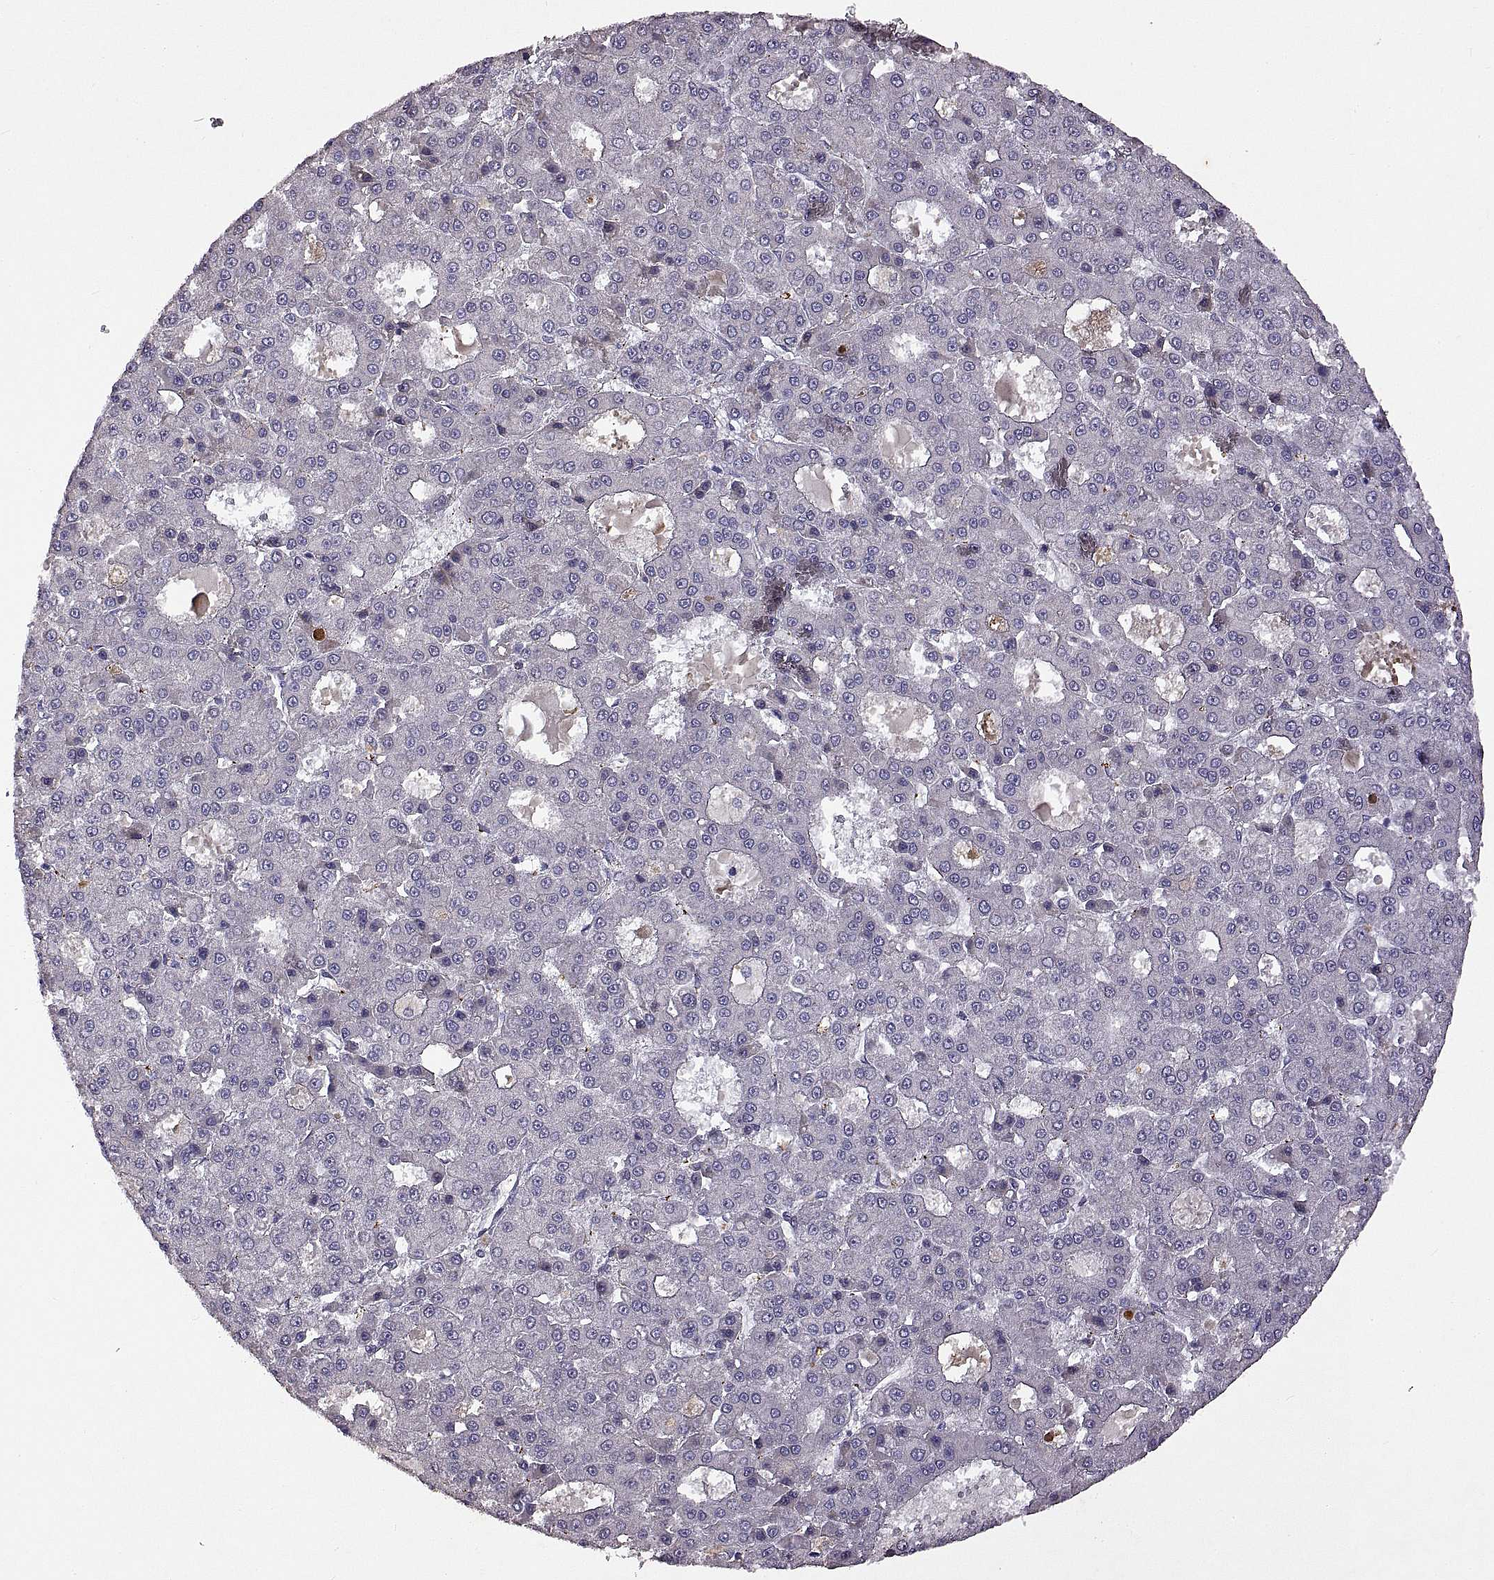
{"staining": {"intensity": "negative", "quantity": "none", "location": "none"}, "tissue": "liver cancer", "cell_type": "Tumor cells", "image_type": "cancer", "snomed": [{"axis": "morphology", "description": "Carcinoma, Hepatocellular, NOS"}, {"axis": "topography", "description": "Liver"}], "caption": "A micrograph of human liver cancer (hepatocellular carcinoma) is negative for staining in tumor cells.", "gene": "DEFB136", "patient": {"sex": "male", "age": 70}}